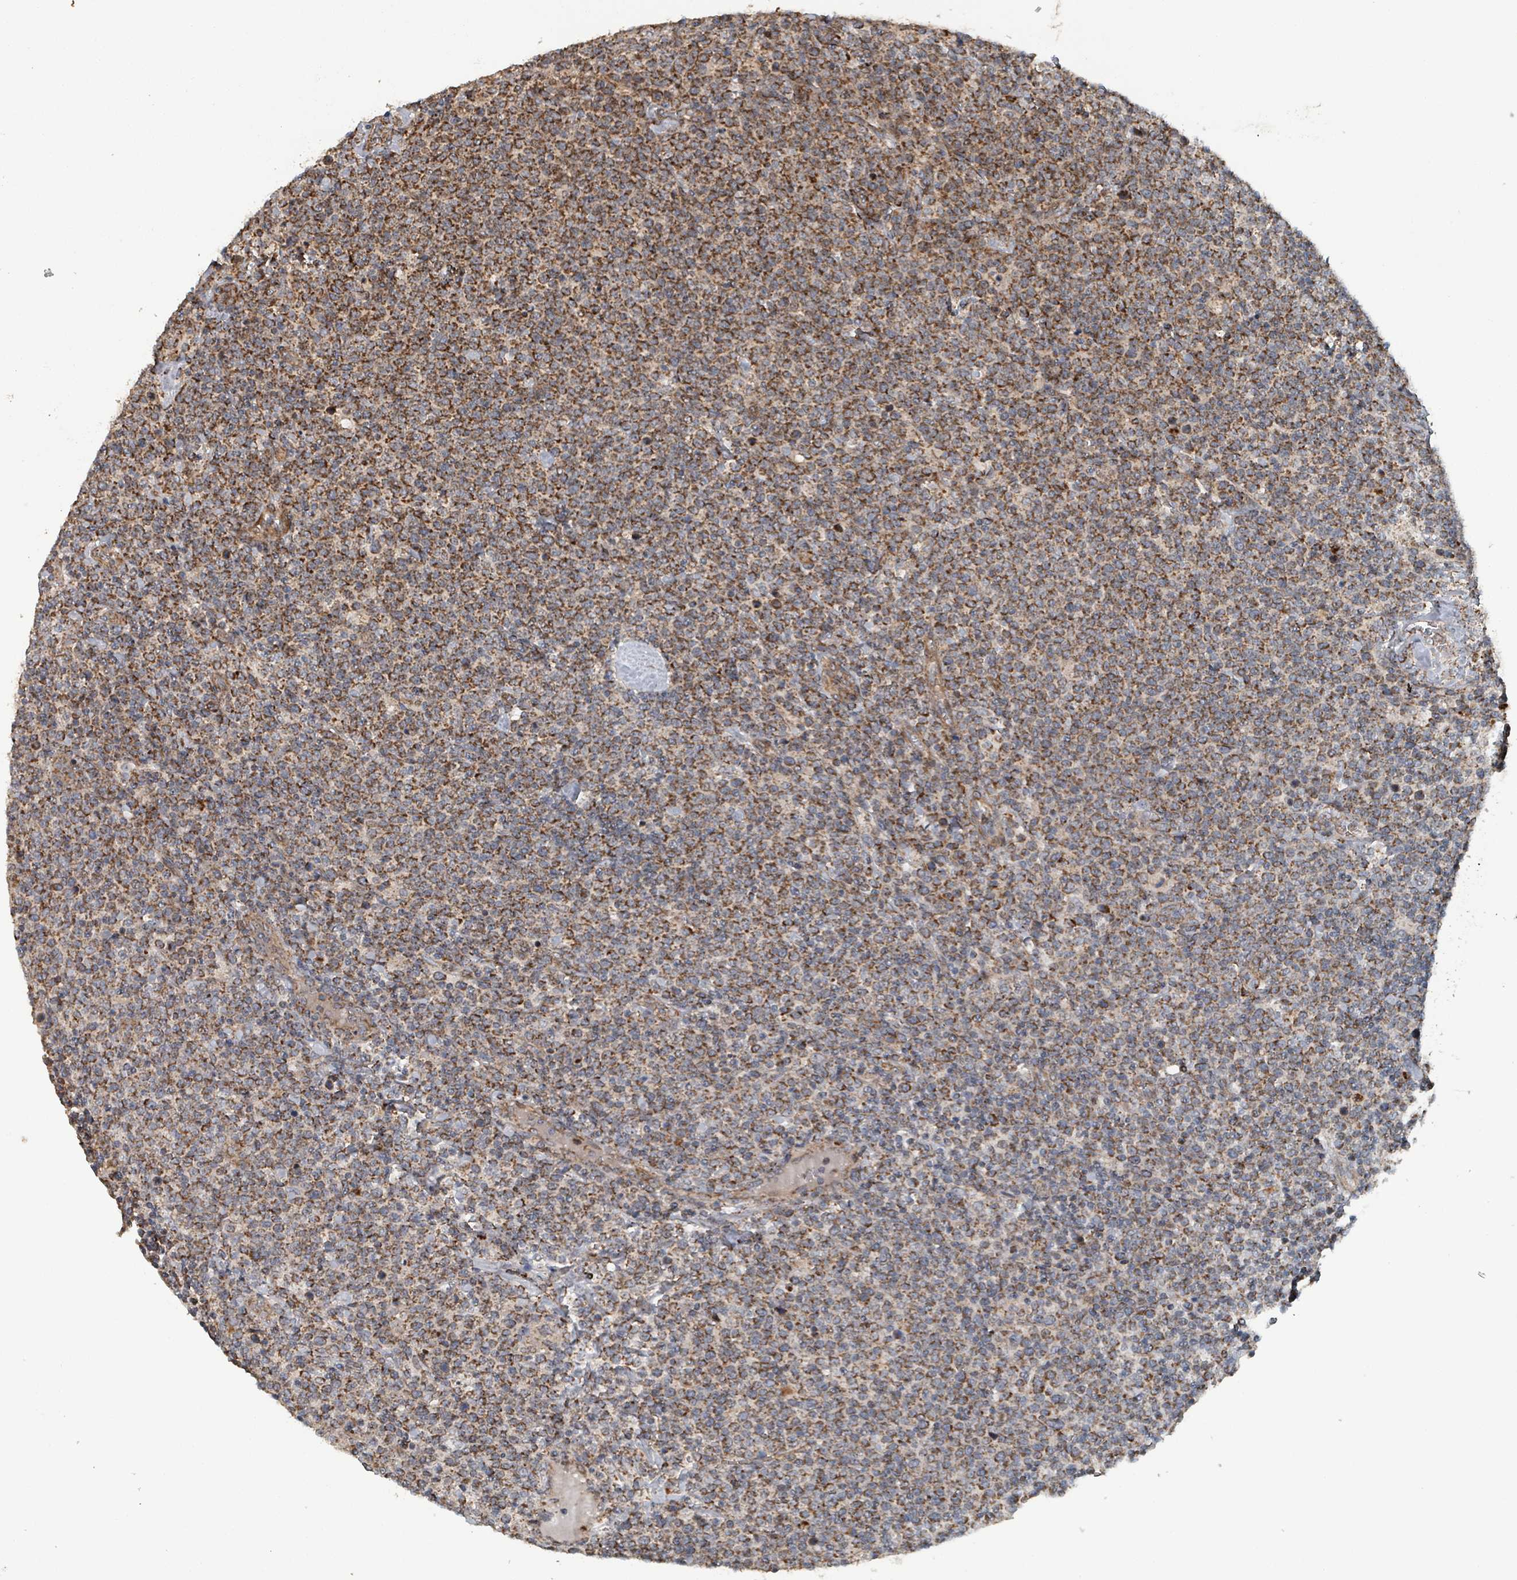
{"staining": {"intensity": "moderate", "quantity": ">75%", "location": "cytoplasmic/membranous"}, "tissue": "lymphoma", "cell_type": "Tumor cells", "image_type": "cancer", "snomed": [{"axis": "morphology", "description": "Malignant lymphoma, non-Hodgkin's type, High grade"}, {"axis": "topography", "description": "Lymph node"}], "caption": "Lymphoma was stained to show a protein in brown. There is medium levels of moderate cytoplasmic/membranous staining in approximately >75% of tumor cells.", "gene": "MRPL4", "patient": {"sex": "male", "age": 61}}